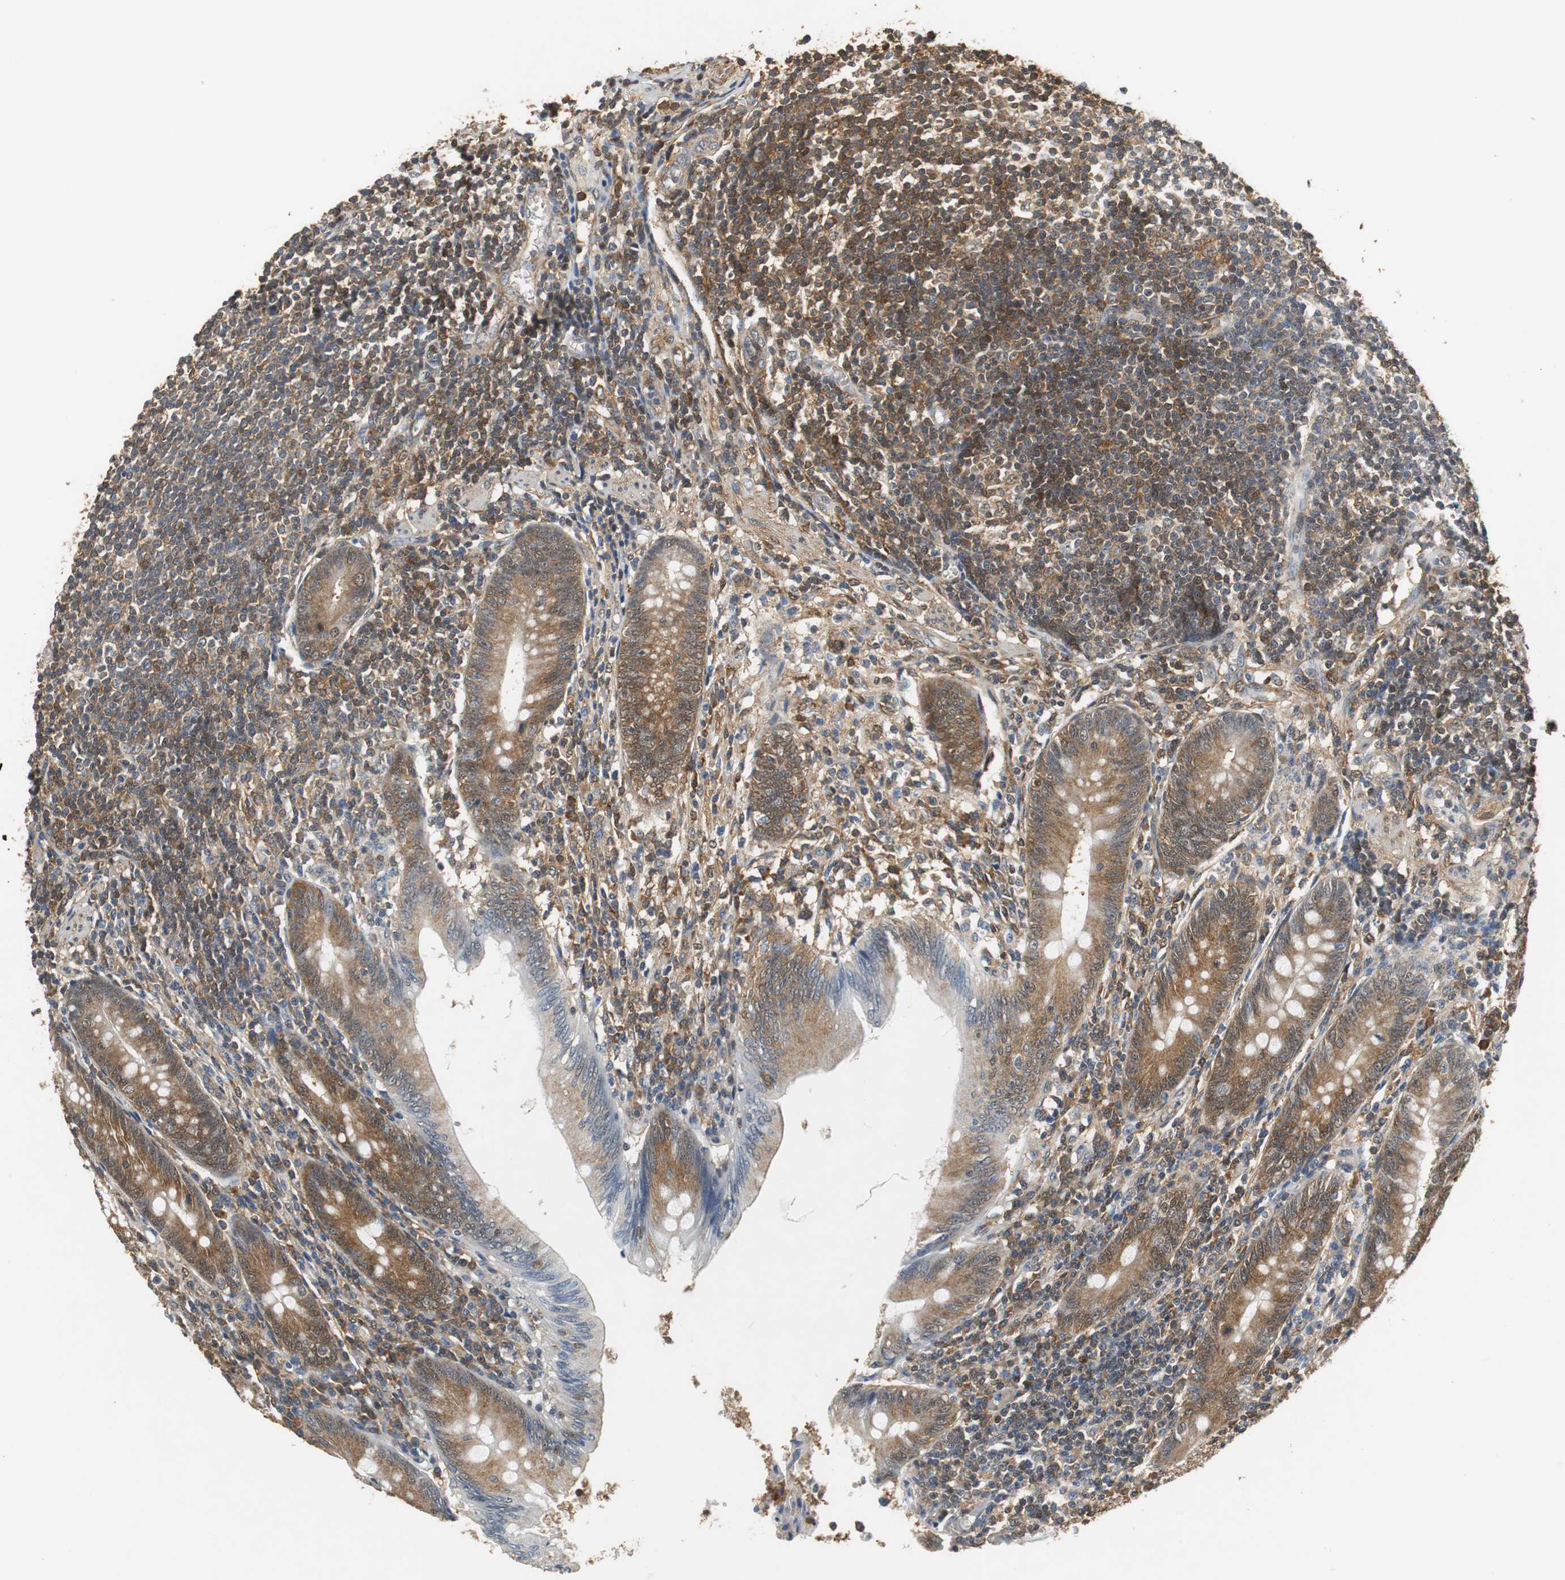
{"staining": {"intensity": "moderate", "quantity": ">75%", "location": "cytoplasmic/membranous"}, "tissue": "appendix", "cell_type": "Glandular cells", "image_type": "normal", "snomed": [{"axis": "morphology", "description": "Normal tissue, NOS"}, {"axis": "morphology", "description": "Inflammation, NOS"}, {"axis": "topography", "description": "Appendix"}], "caption": "IHC histopathology image of normal appendix stained for a protein (brown), which displays medium levels of moderate cytoplasmic/membranous positivity in approximately >75% of glandular cells.", "gene": "UBQLN2", "patient": {"sex": "male", "age": 46}}